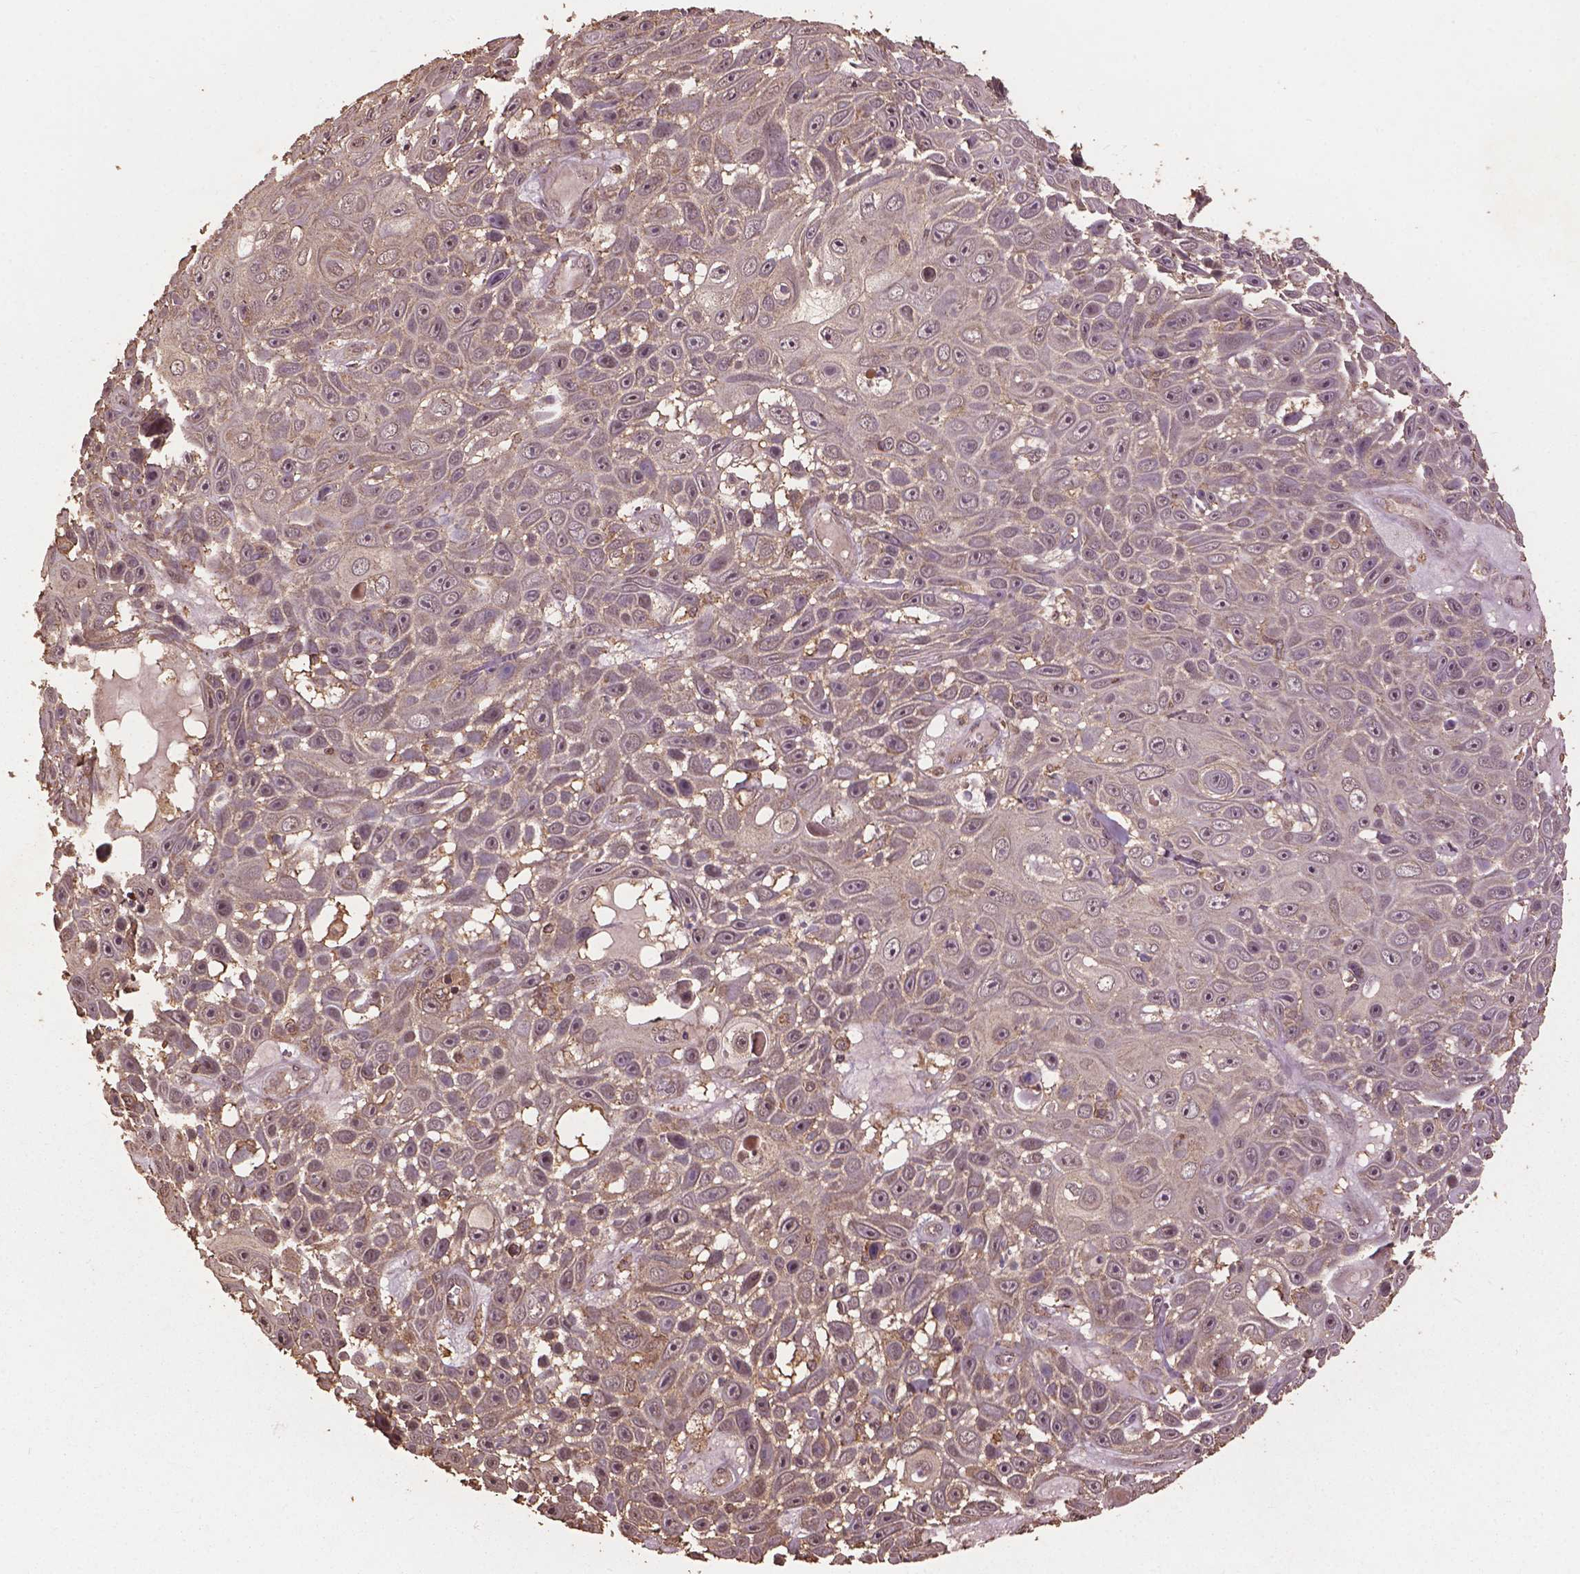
{"staining": {"intensity": "negative", "quantity": "none", "location": "none"}, "tissue": "skin cancer", "cell_type": "Tumor cells", "image_type": "cancer", "snomed": [{"axis": "morphology", "description": "Squamous cell carcinoma, NOS"}, {"axis": "topography", "description": "Skin"}], "caption": "An IHC histopathology image of skin cancer is shown. There is no staining in tumor cells of skin cancer.", "gene": "BABAM1", "patient": {"sex": "male", "age": 82}}